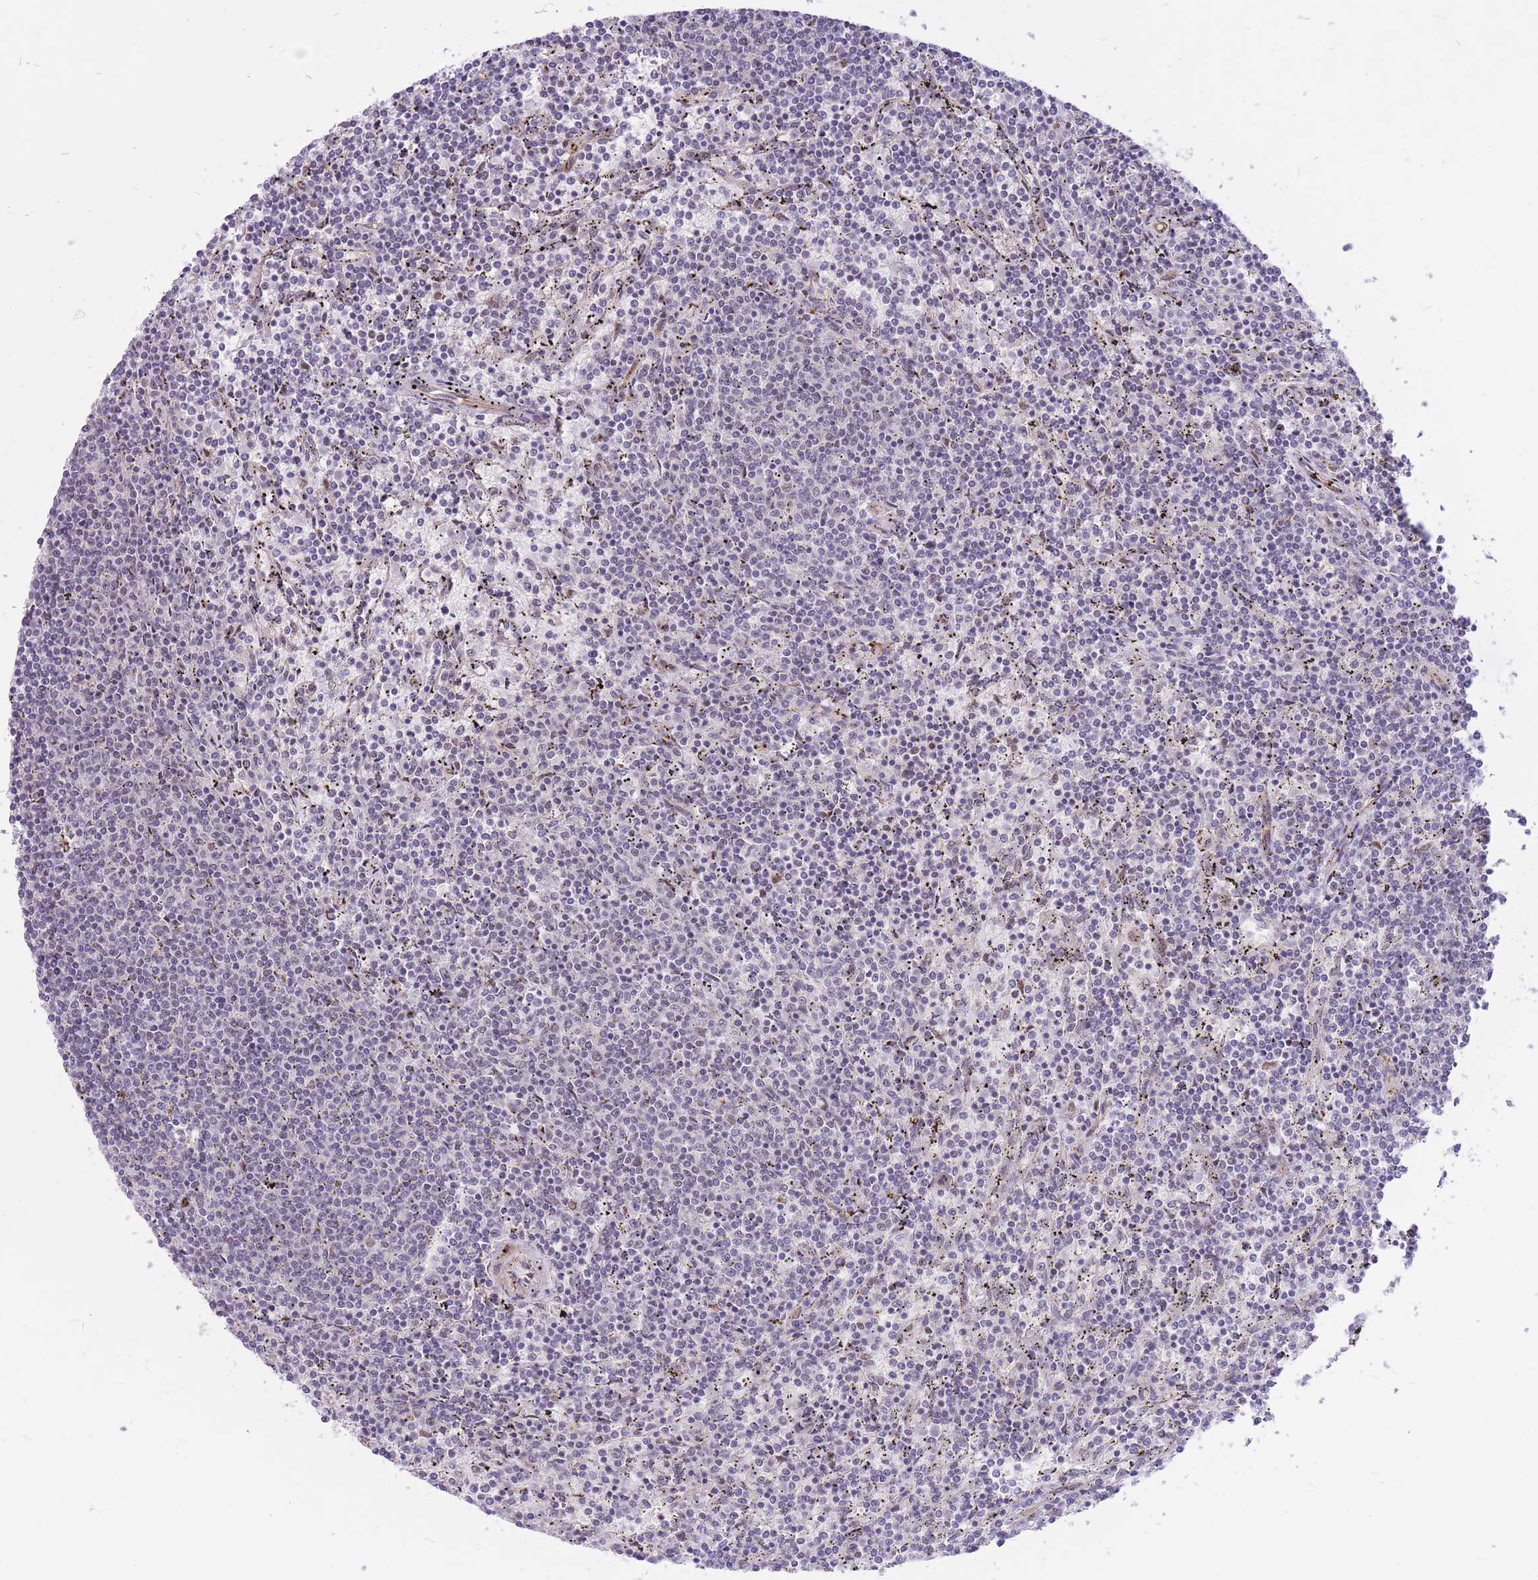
{"staining": {"intensity": "negative", "quantity": "none", "location": "none"}, "tissue": "lymphoma", "cell_type": "Tumor cells", "image_type": "cancer", "snomed": [{"axis": "morphology", "description": "Malignant lymphoma, non-Hodgkin's type, Low grade"}, {"axis": "topography", "description": "Spleen"}], "caption": "Immunohistochemistry photomicrograph of neoplastic tissue: low-grade malignant lymphoma, non-Hodgkin's type stained with DAB reveals no significant protein staining in tumor cells.", "gene": "ERCC2", "patient": {"sex": "female", "age": 50}}